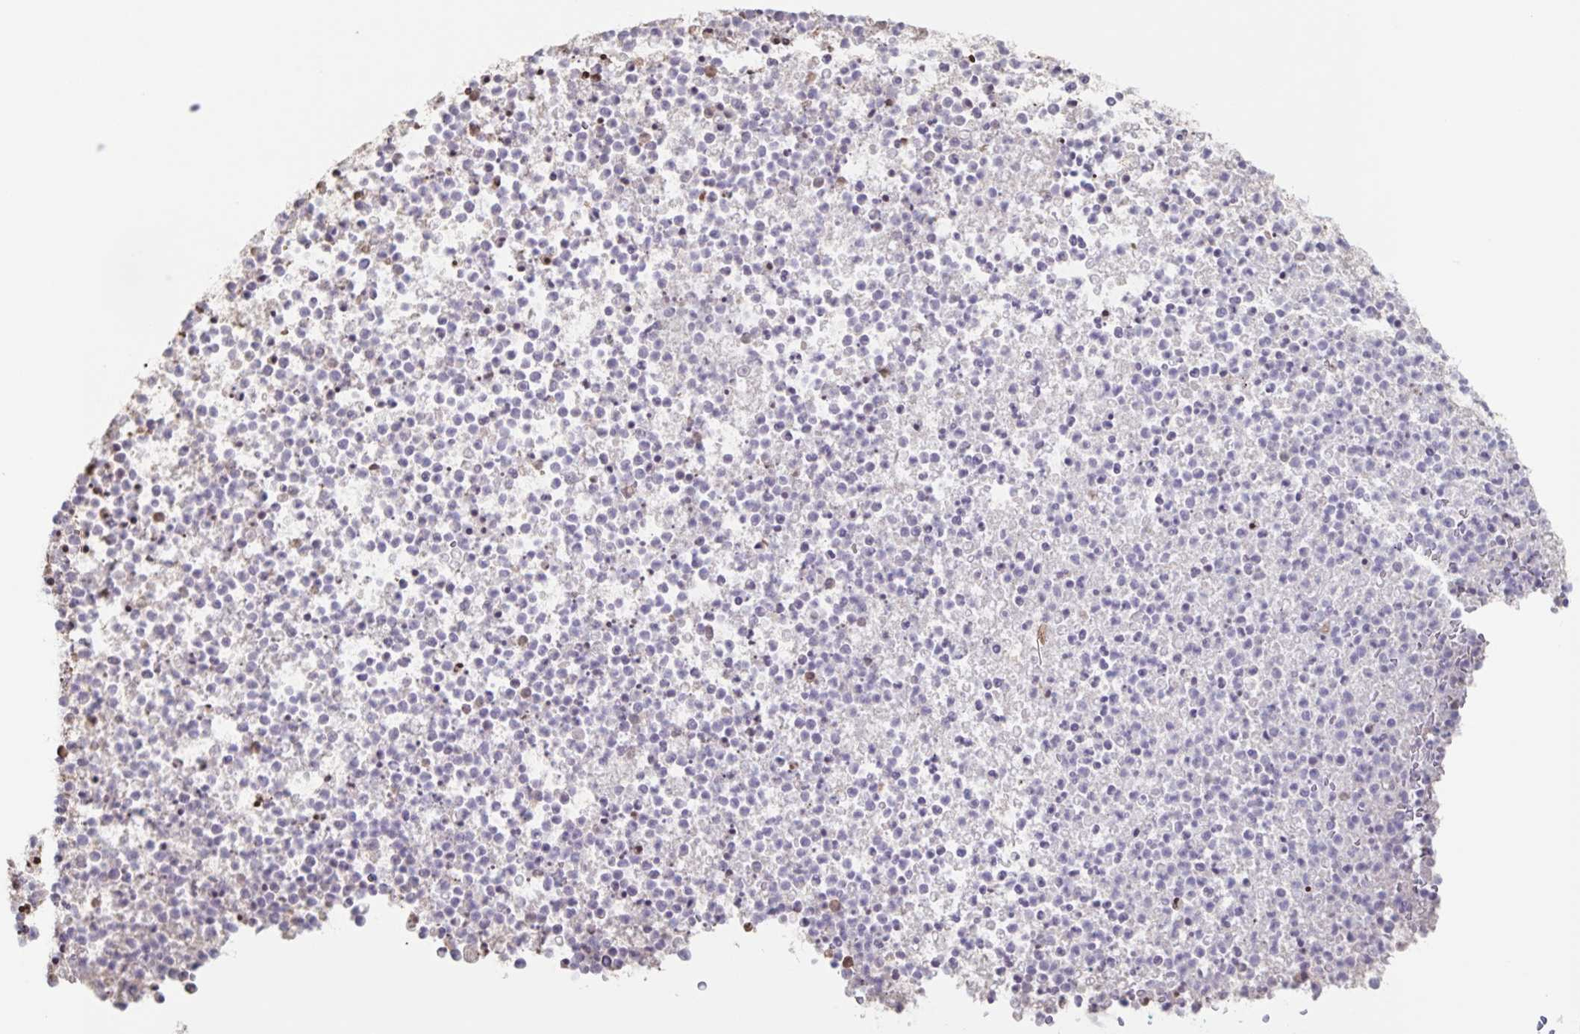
{"staining": {"intensity": "weak", "quantity": "<25%", "location": "nuclear"}, "tissue": "bronchus", "cell_type": "Respiratory epithelial cells", "image_type": "normal", "snomed": [{"axis": "morphology", "description": "Normal tissue, NOS"}, {"axis": "topography", "description": "Cartilage tissue"}, {"axis": "topography", "description": "Bronchus"}], "caption": "Immunohistochemical staining of benign human bronchus demonstrates no significant expression in respiratory epithelial cells.", "gene": "LCE6A", "patient": {"sex": "male", "age": 56}}